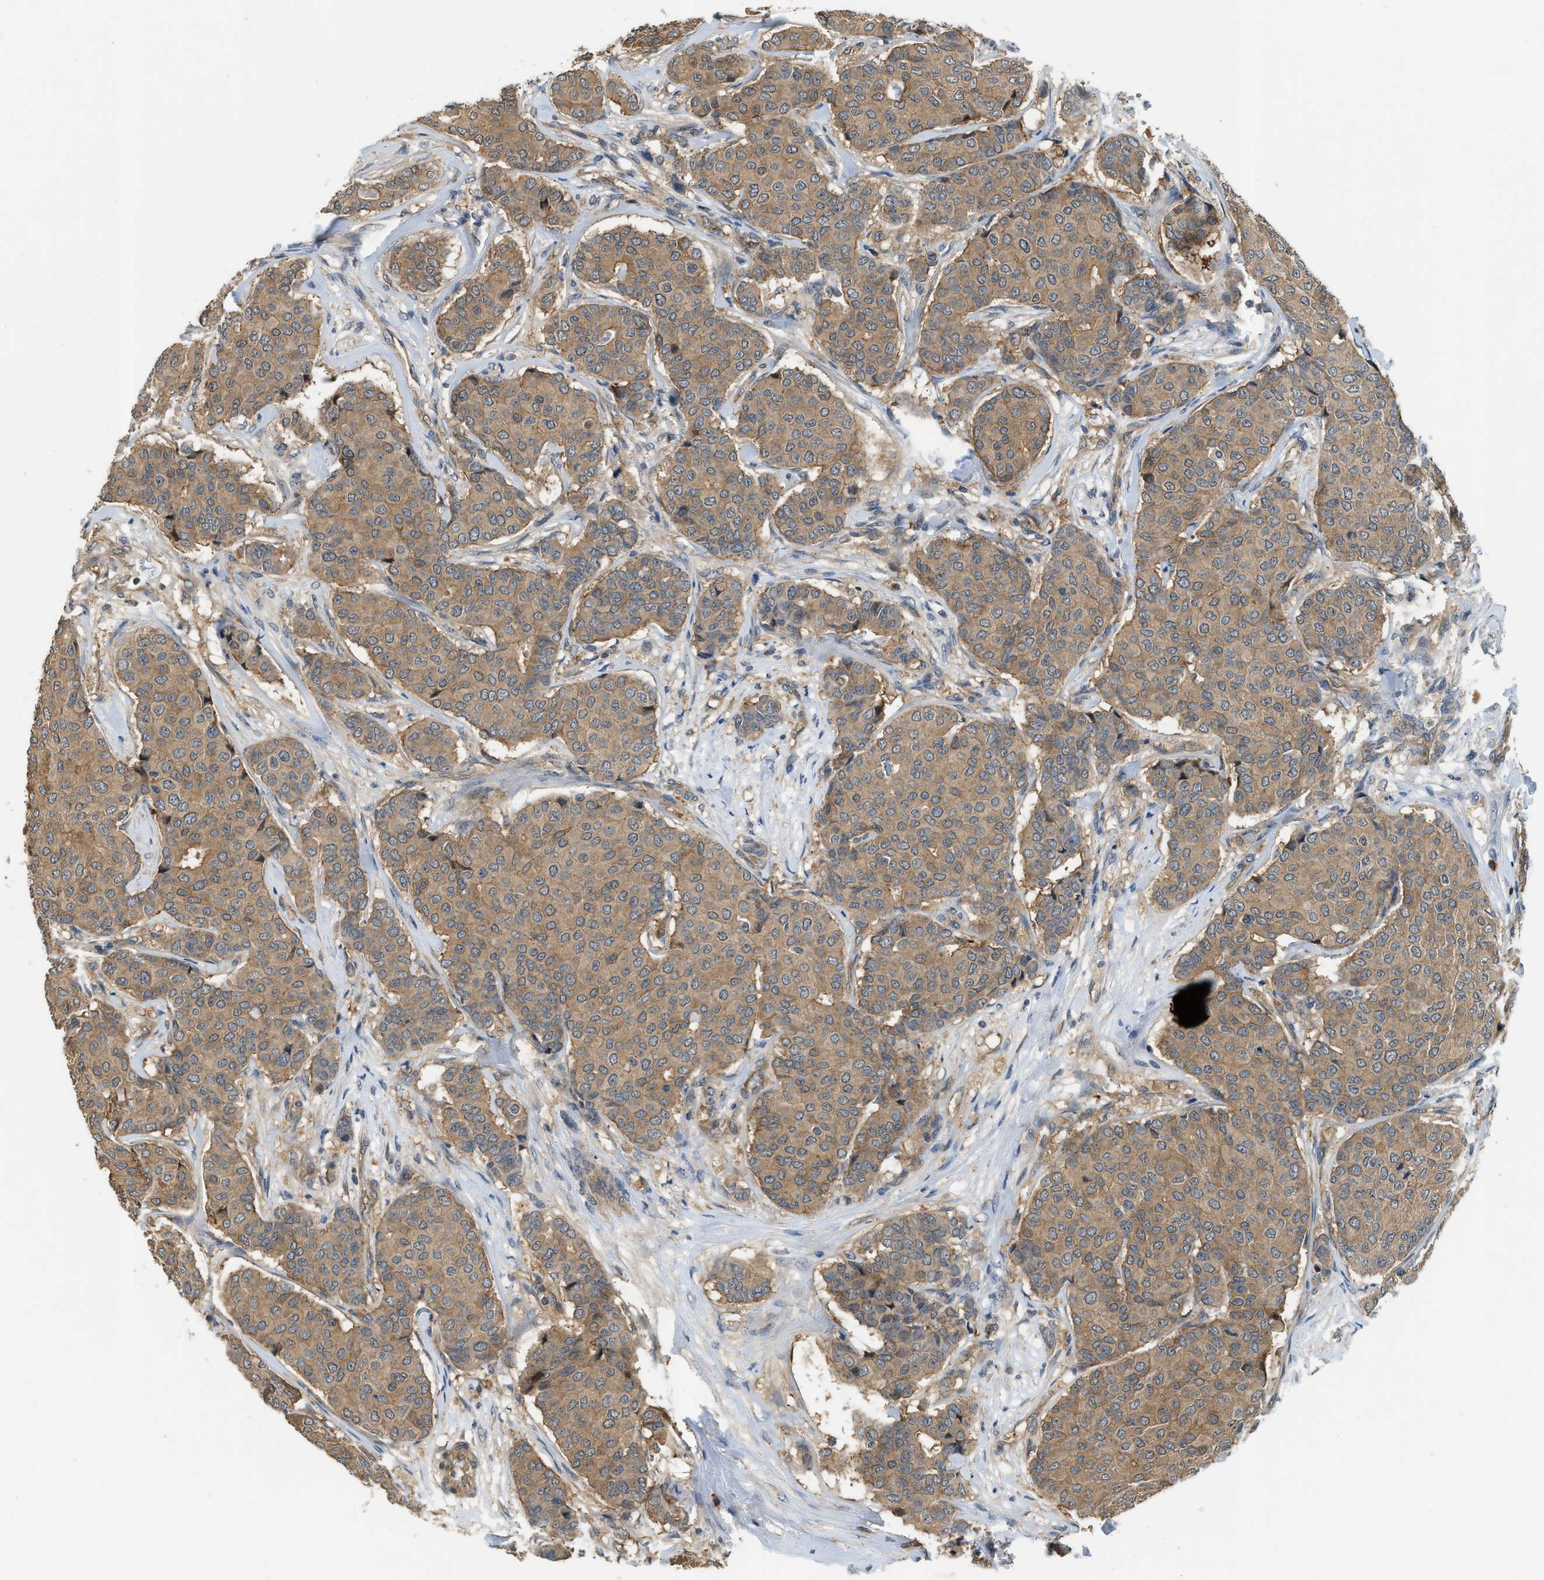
{"staining": {"intensity": "moderate", "quantity": ">75%", "location": "cytoplasmic/membranous"}, "tissue": "breast cancer", "cell_type": "Tumor cells", "image_type": "cancer", "snomed": [{"axis": "morphology", "description": "Duct carcinoma"}, {"axis": "topography", "description": "Breast"}], "caption": "Protein expression by immunohistochemistry exhibits moderate cytoplasmic/membranous expression in approximately >75% of tumor cells in breast invasive ductal carcinoma.", "gene": "CBLB", "patient": {"sex": "female", "age": 75}}